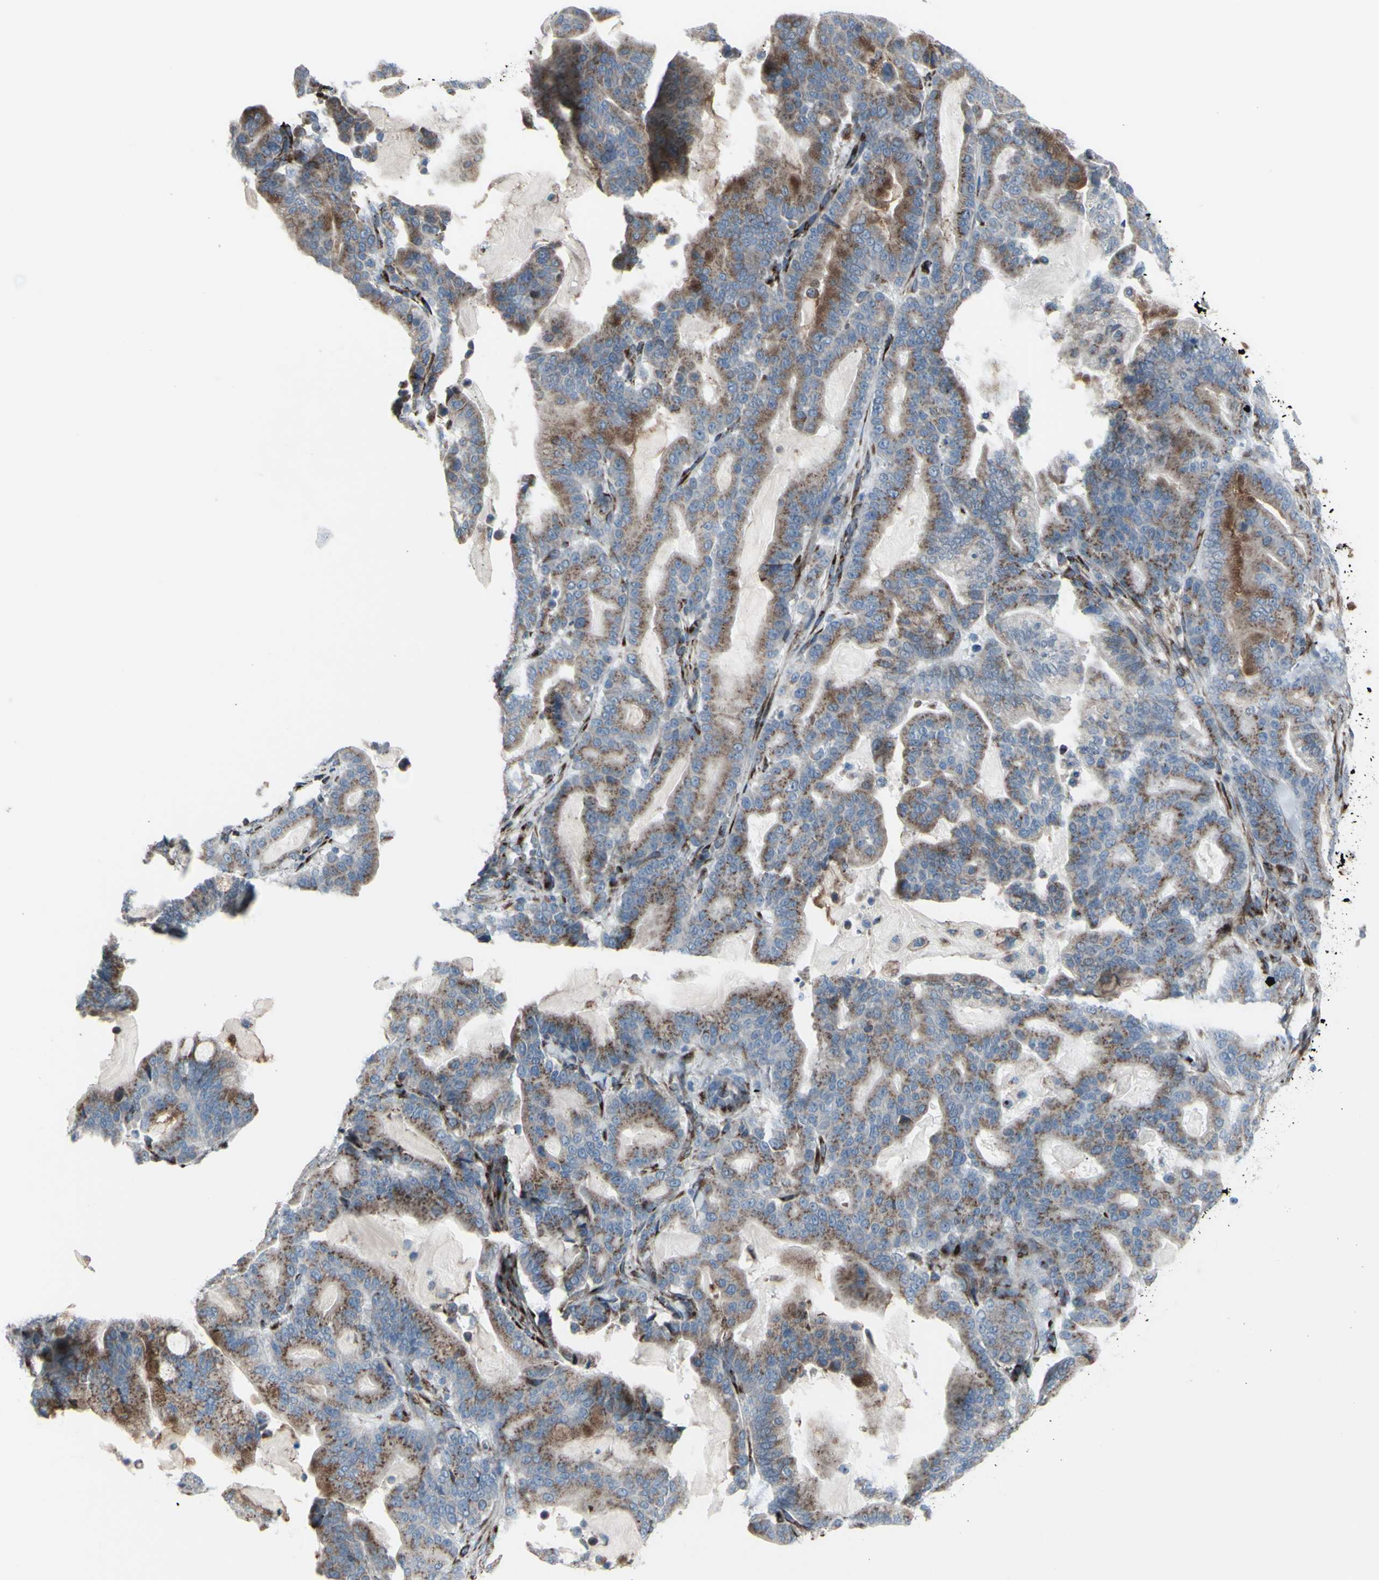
{"staining": {"intensity": "moderate", "quantity": ">75%", "location": "cytoplasmic/membranous"}, "tissue": "pancreatic cancer", "cell_type": "Tumor cells", "image_type": "cancer", "snomed": [{"axis": "morphology", "description": "Adenocarcinoma, NOS"}, {"axis": "topography", "description": "Pancreas"}], "caption": "This image exhibits immunohistochemistry staining of human adenocarcinoma (pancreatic), with medium moderate cytoplasmic/membranous staining in approximately >75% of tumor cells.", "gene": "GLG1", "patient": {"sex": "male", "age": 63}}